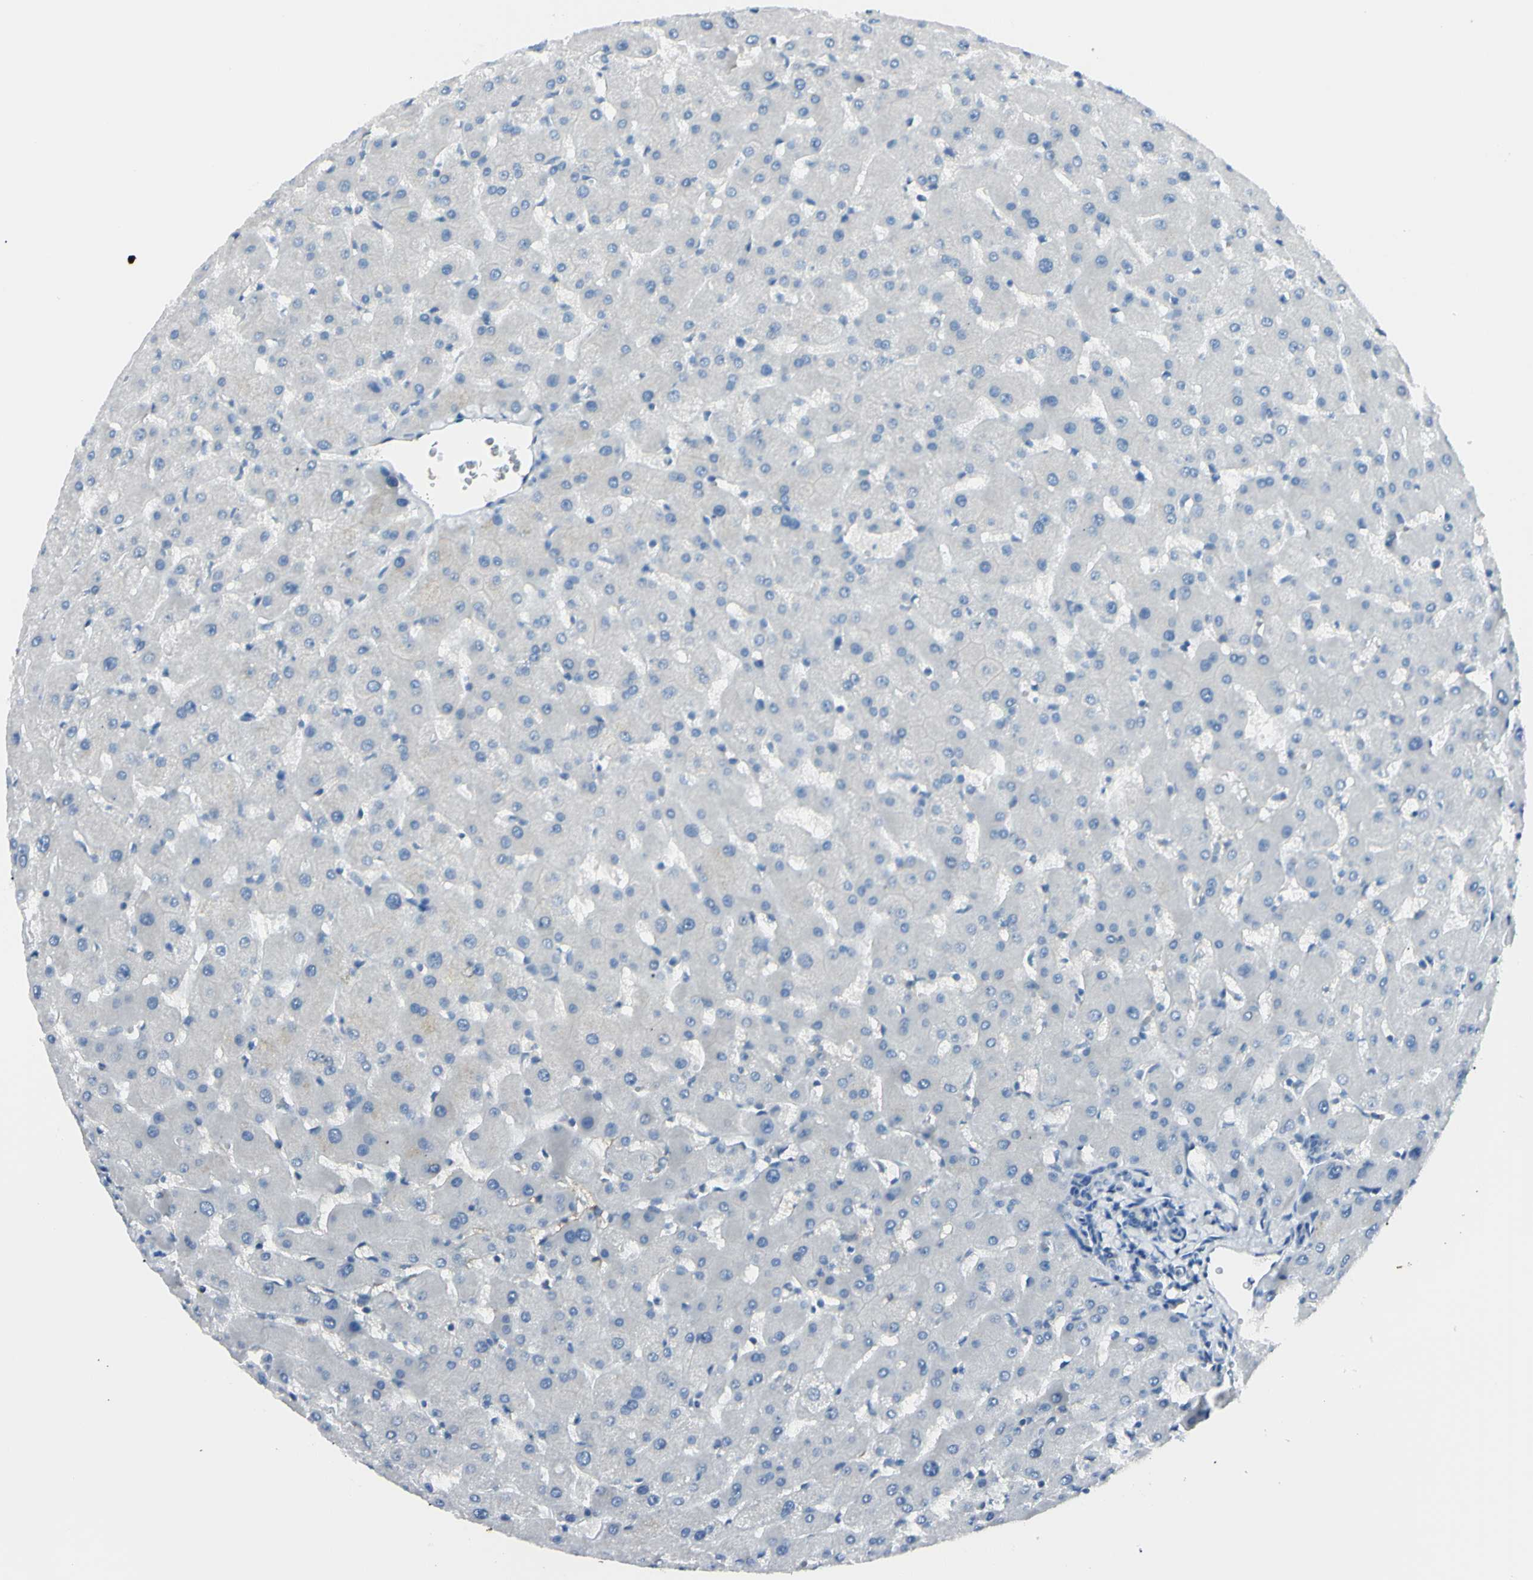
{"staining": {"intensity": "negative", "quantity": "none", "location": "none"}, "tissue": "liver", "cell_type": "Cholangiocytes", "image_type": "normal", "snomed": [{"axis": "morphology", "description": "Normal tissue, NOS"}, {"axis": "topography", "description": "Liver"}], "caption": "Micrograph shows no significant protein positivity in cholangiocytes of unremarkable liver.", "gene": "FOLH1", "patient": {"sex": "female", "age": 63}}